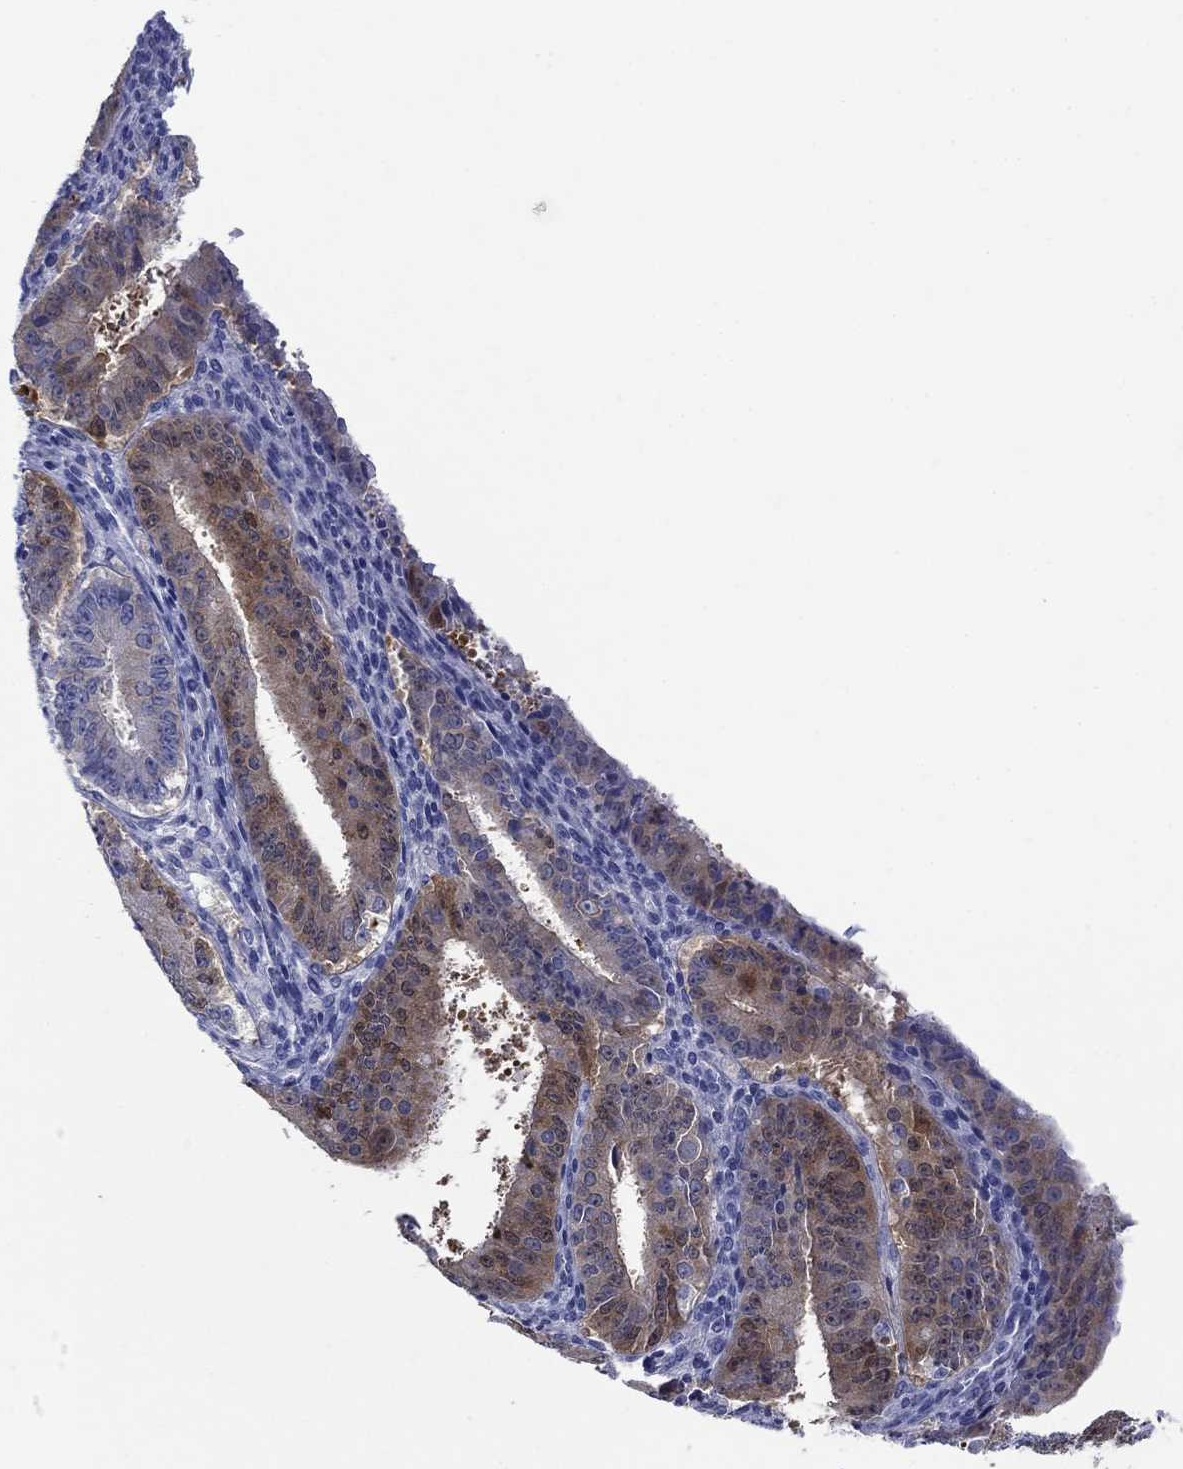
{"staining": {"intensity": "weak", "quantity": "<25%", "location": "cytoplasmic/membranous"}, "tissue": "ovarian cancer", "cell_type": "Tumor cells", "image_type": "cancer", "snomed": [{"axis": "morphology", "description": "Carcinoma, endometroid"}, {"axis": "topography", "description": "Ovary"}], "caption": "Ovarian cancer (endometroid carcinoma) was stained to show a protein in brown. There is no significant positivity in tumor cells.", "gene": "SULT2B1", "patient": {"sex": "female", "age": 42}}